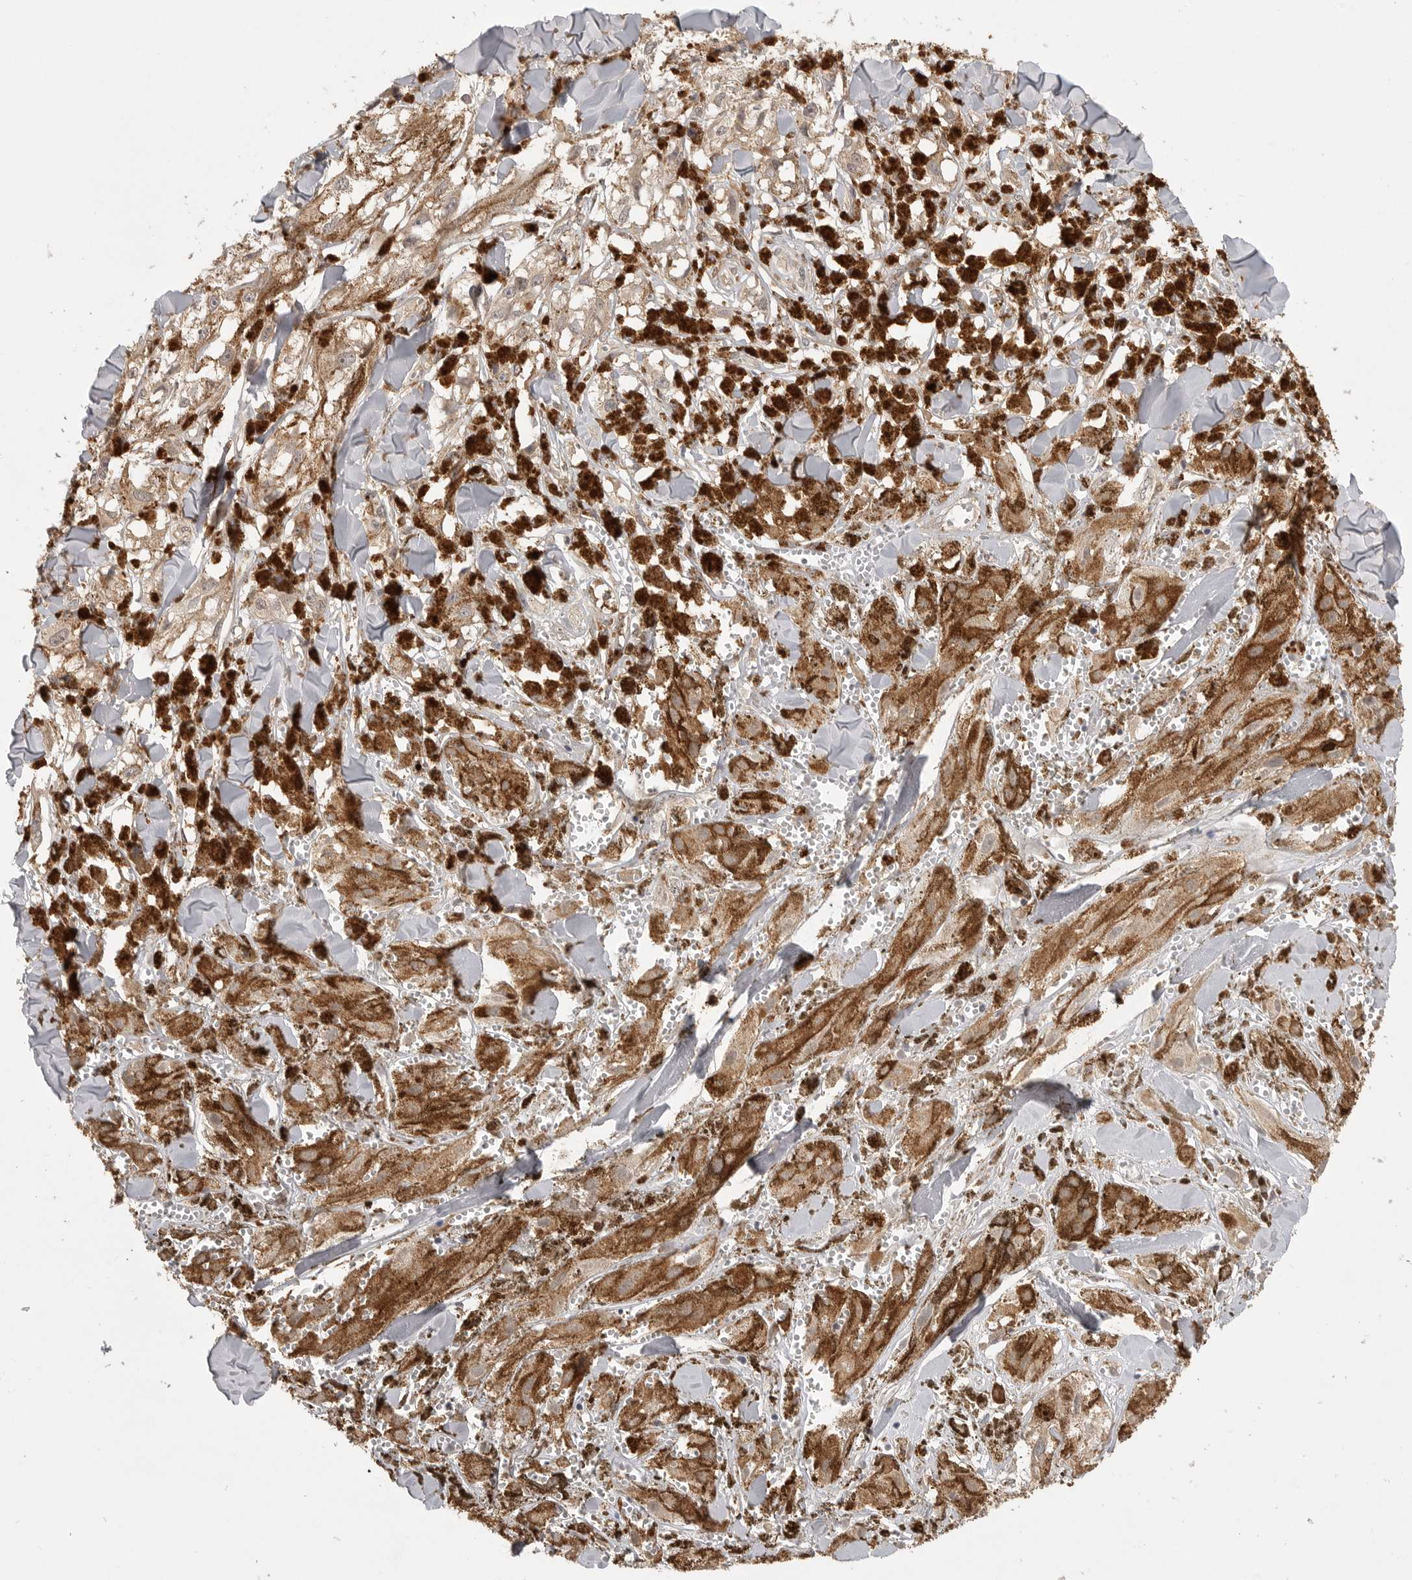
{"staining": {"intensity": "moderate", "quantity": ">75%", "location": "cytoplasmic/membranous"}, "tissue": "melanoma", "cell_type": "Tumor cells", "image_type": "cancer", "snomed": [{"axis": "morphology", "description": "Malignant melanoma, NOS"}, {"axis": "topography", "description": "Skin"}], "caption": "Immunohistochemistry of melanoma shows medium levels of moderate cytoplasmic/membranous staining in about >75% of tumor cells.", "gene": "DBNL", "patient": {"sex": "male", "age": 88}}